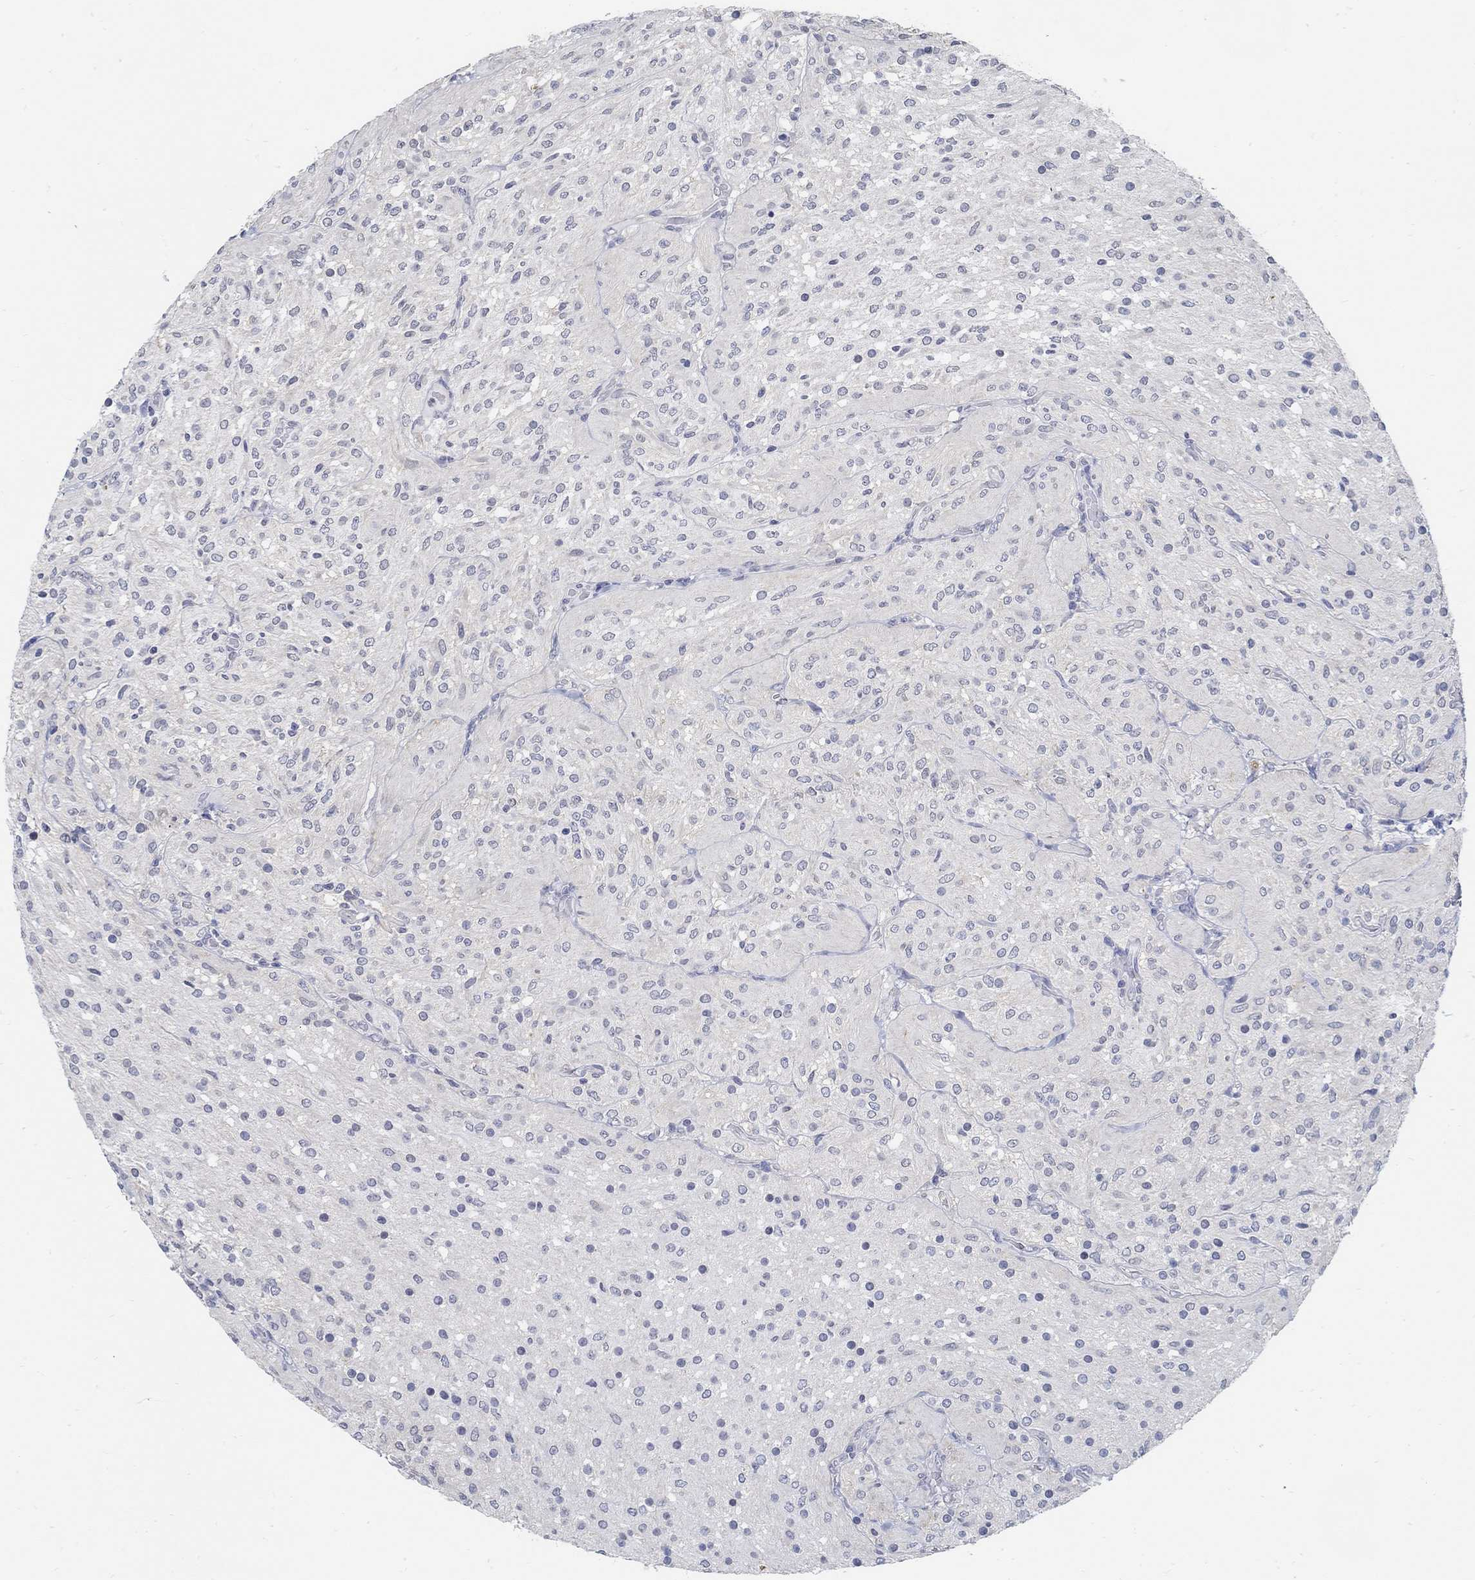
{"staining": {"intensity": "negative", "quantity": "none", "location": "none"}, "tissue": "glioma", "cell_type": "Tumor cells", "image_type": "cancer", "snomed": [{"axis": "morphology", "description": "Glioma, malignant, Low grade"}, {"axis": "topography", "description": "Brain"}], "caption": "This is an IHC photomicrograph of malignant glioma (low-grade). There is no expression in tumor cells.", "gene": "PCDH11X", "patient": {"sex": "male", "age": 3}}